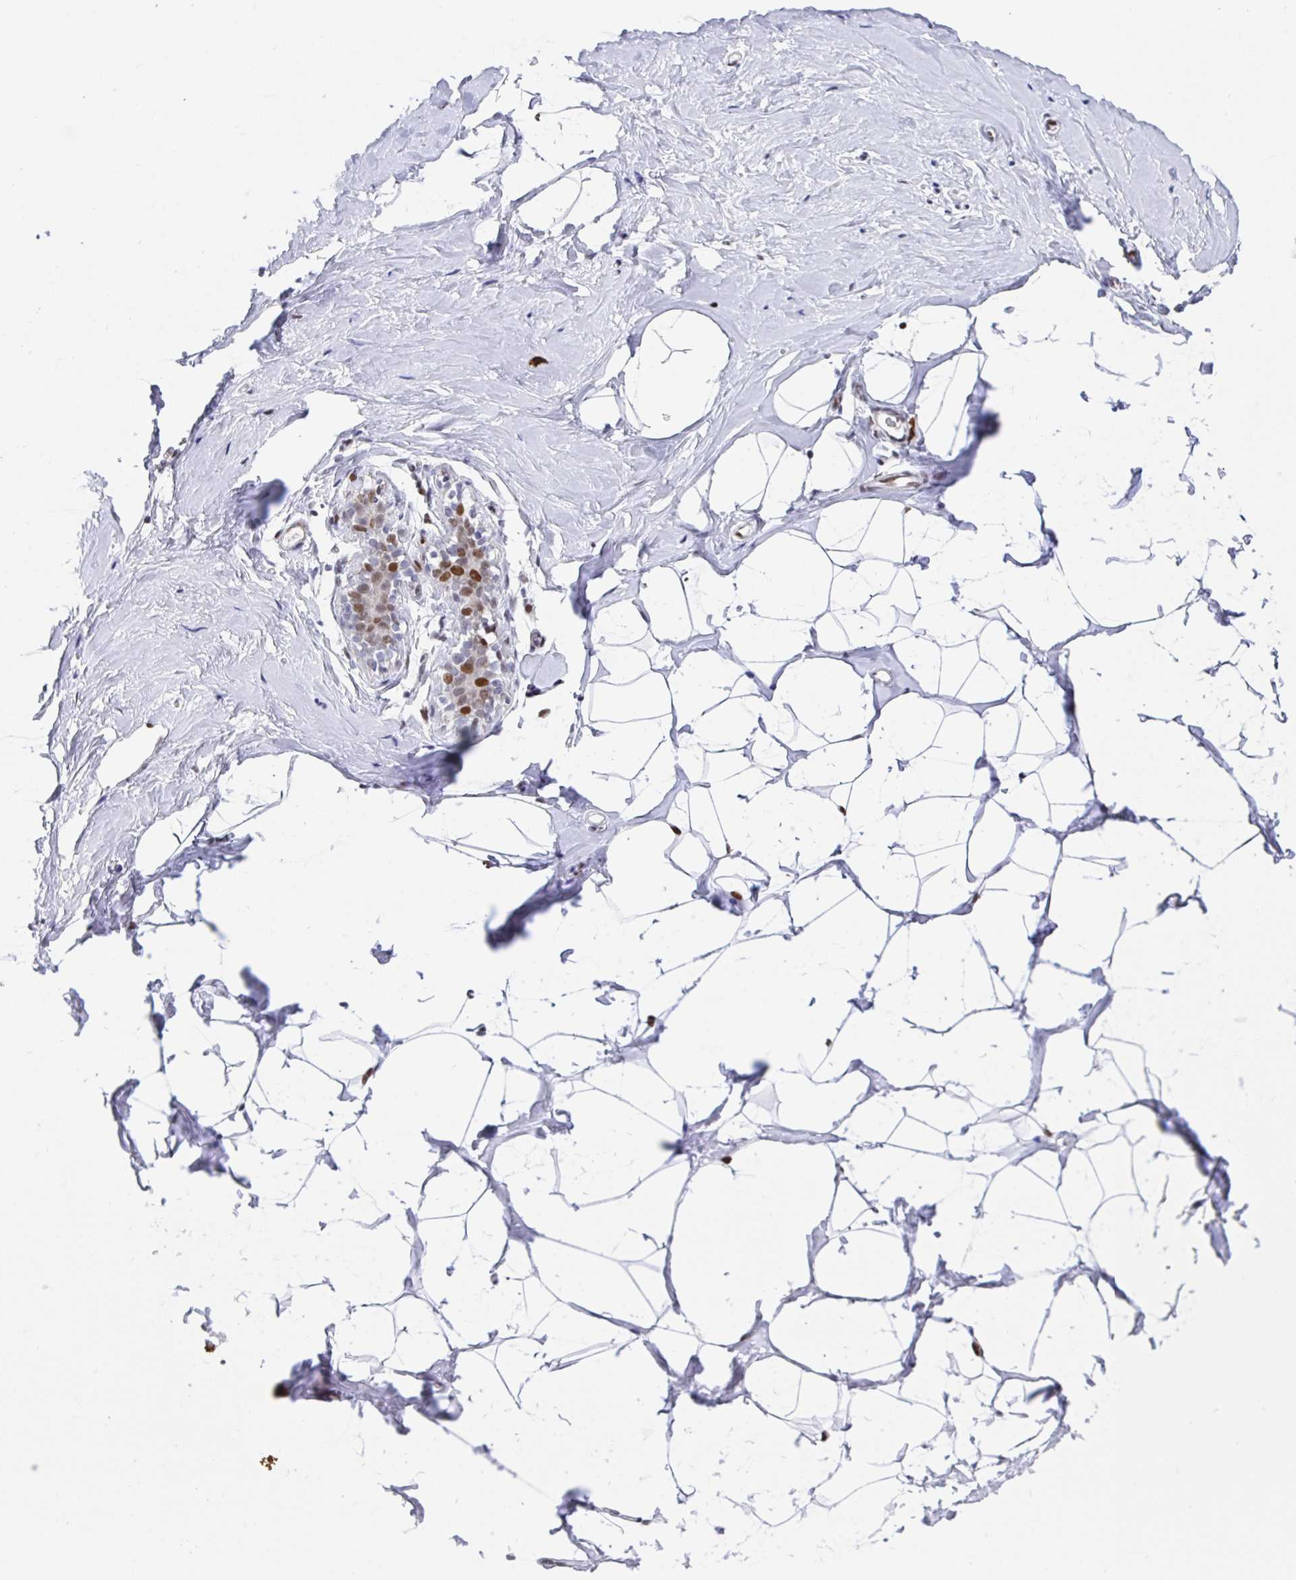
{"staining": {"intensity": "negative", "quantity": "none", "location": "none"}, "tissue": "breast", "cell_type": "Adipocytes", "image_type": "normal", "snomed": [{"axis": "morphology", "description": "Normal tissue, NOS"}, {"axis": "topography", "description": "Breast"}], "caption": "Immunohistochemistry (IHC) of normal human breast reveals no positivity in adipocytes. The staining is performed using DAB (3,3'-diaminobenzidine) brown chromogen with nuclei counter-stained in using hematoxylin.", "gene": "SETD5", "patient": {"sex": "female", "age": 32}}